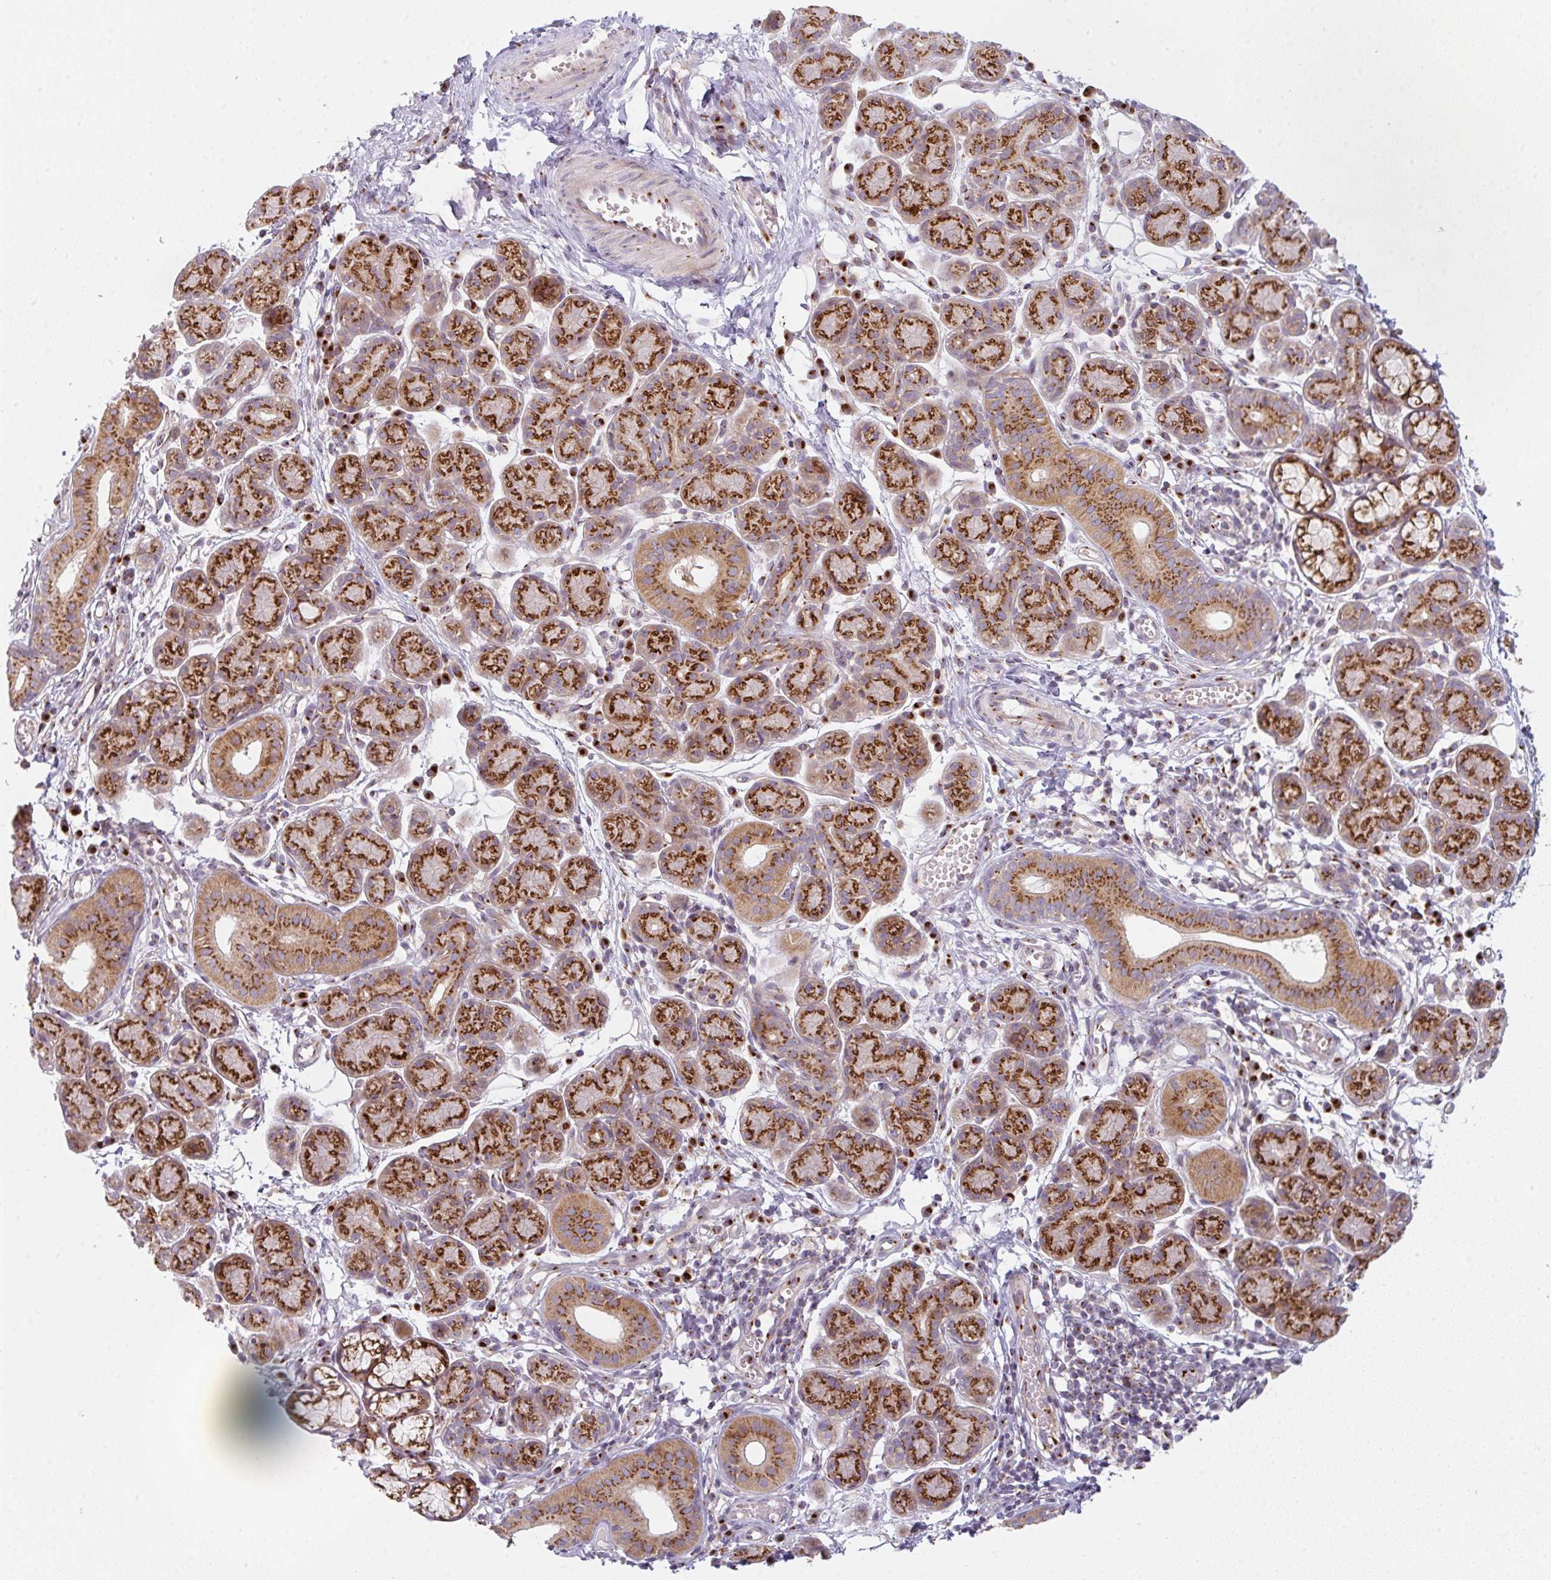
{"staining": {"intensity": "strong", "quantity": ">75%", "location": "cytoplasmic/membranous"}, "tissue": "salivary gland", "cell_type": "Glandular cells", "image_type": "normal", "snomed": [{"axis": "morphology", "description": "Normal tissue, NOS"}, {"axis": "morphology", "description": "Inflammation, NOS"}, {"axis": "topography", "description": "Lymph node"}, {"axis": "topography", "description": "Salivary gland"}], "caption": "High-magnification brightfield microscopy of normal salivary gland stained with DAB (brown) and counterstained with hematoxylin (blue). glandular cells exhibit strong cytoplasmic/membranous staining is present in about>75% of cells. (IHC, brightfield microscopy, high magnification).", "gene": "GVQW3", "patient": {"sex": "male", "age": 3}}